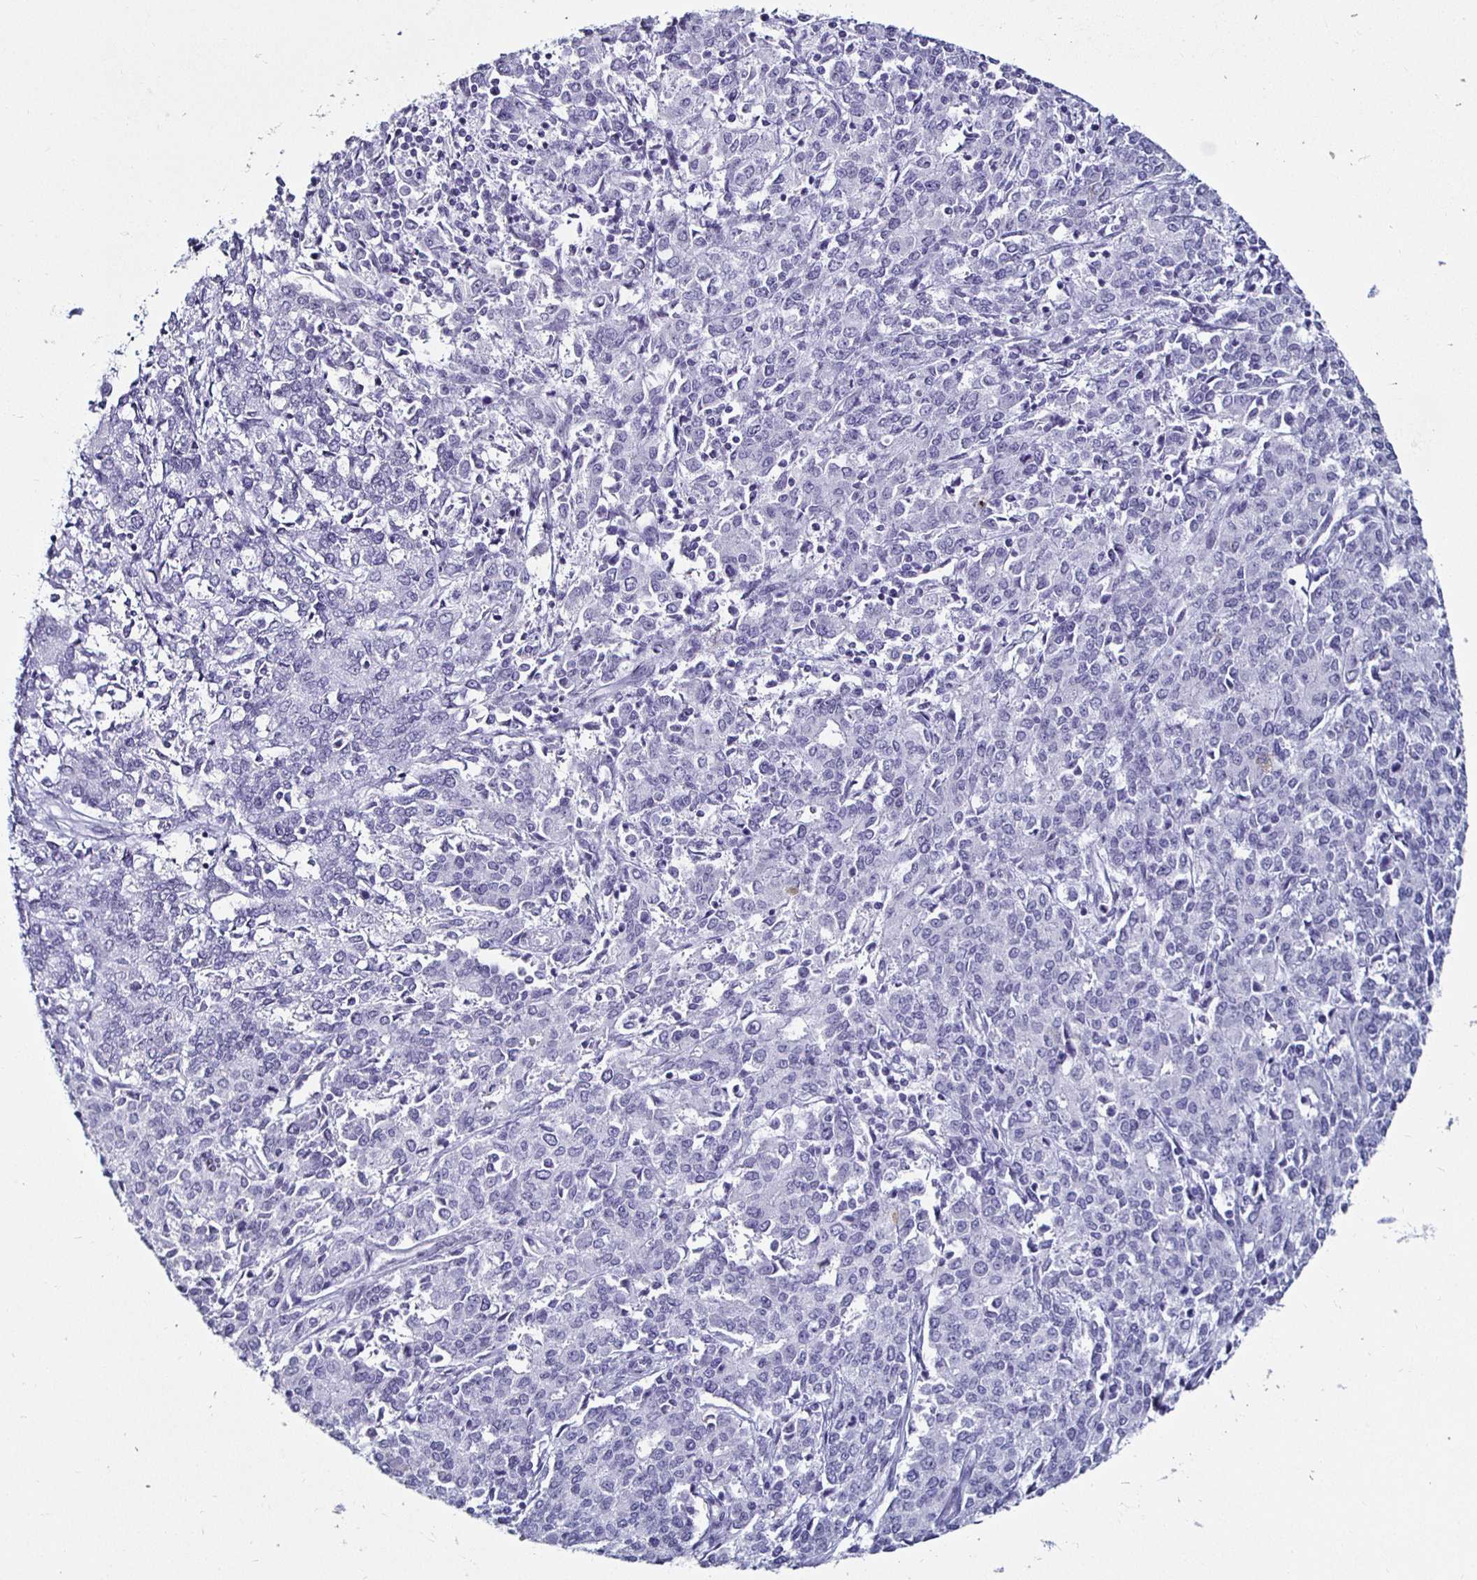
{"staining": {"intensity": "negative", "quantity": "none", "location": "none"}, "tissue": "endometrial cancer", "cell_type": "Tumor cells", "image_type": "cancer", "snomed": [{"axis": "morphology", "description": "Adenocarcinoma, NOS"}, {"axis": "topography", "description": "Endometrium"}], "caption": "Tumor cells are negative for brown protein staining in endometrial adenocarcinoma.", "gene": "KRT4", "patient": {"sex": "female", "age": 50}}